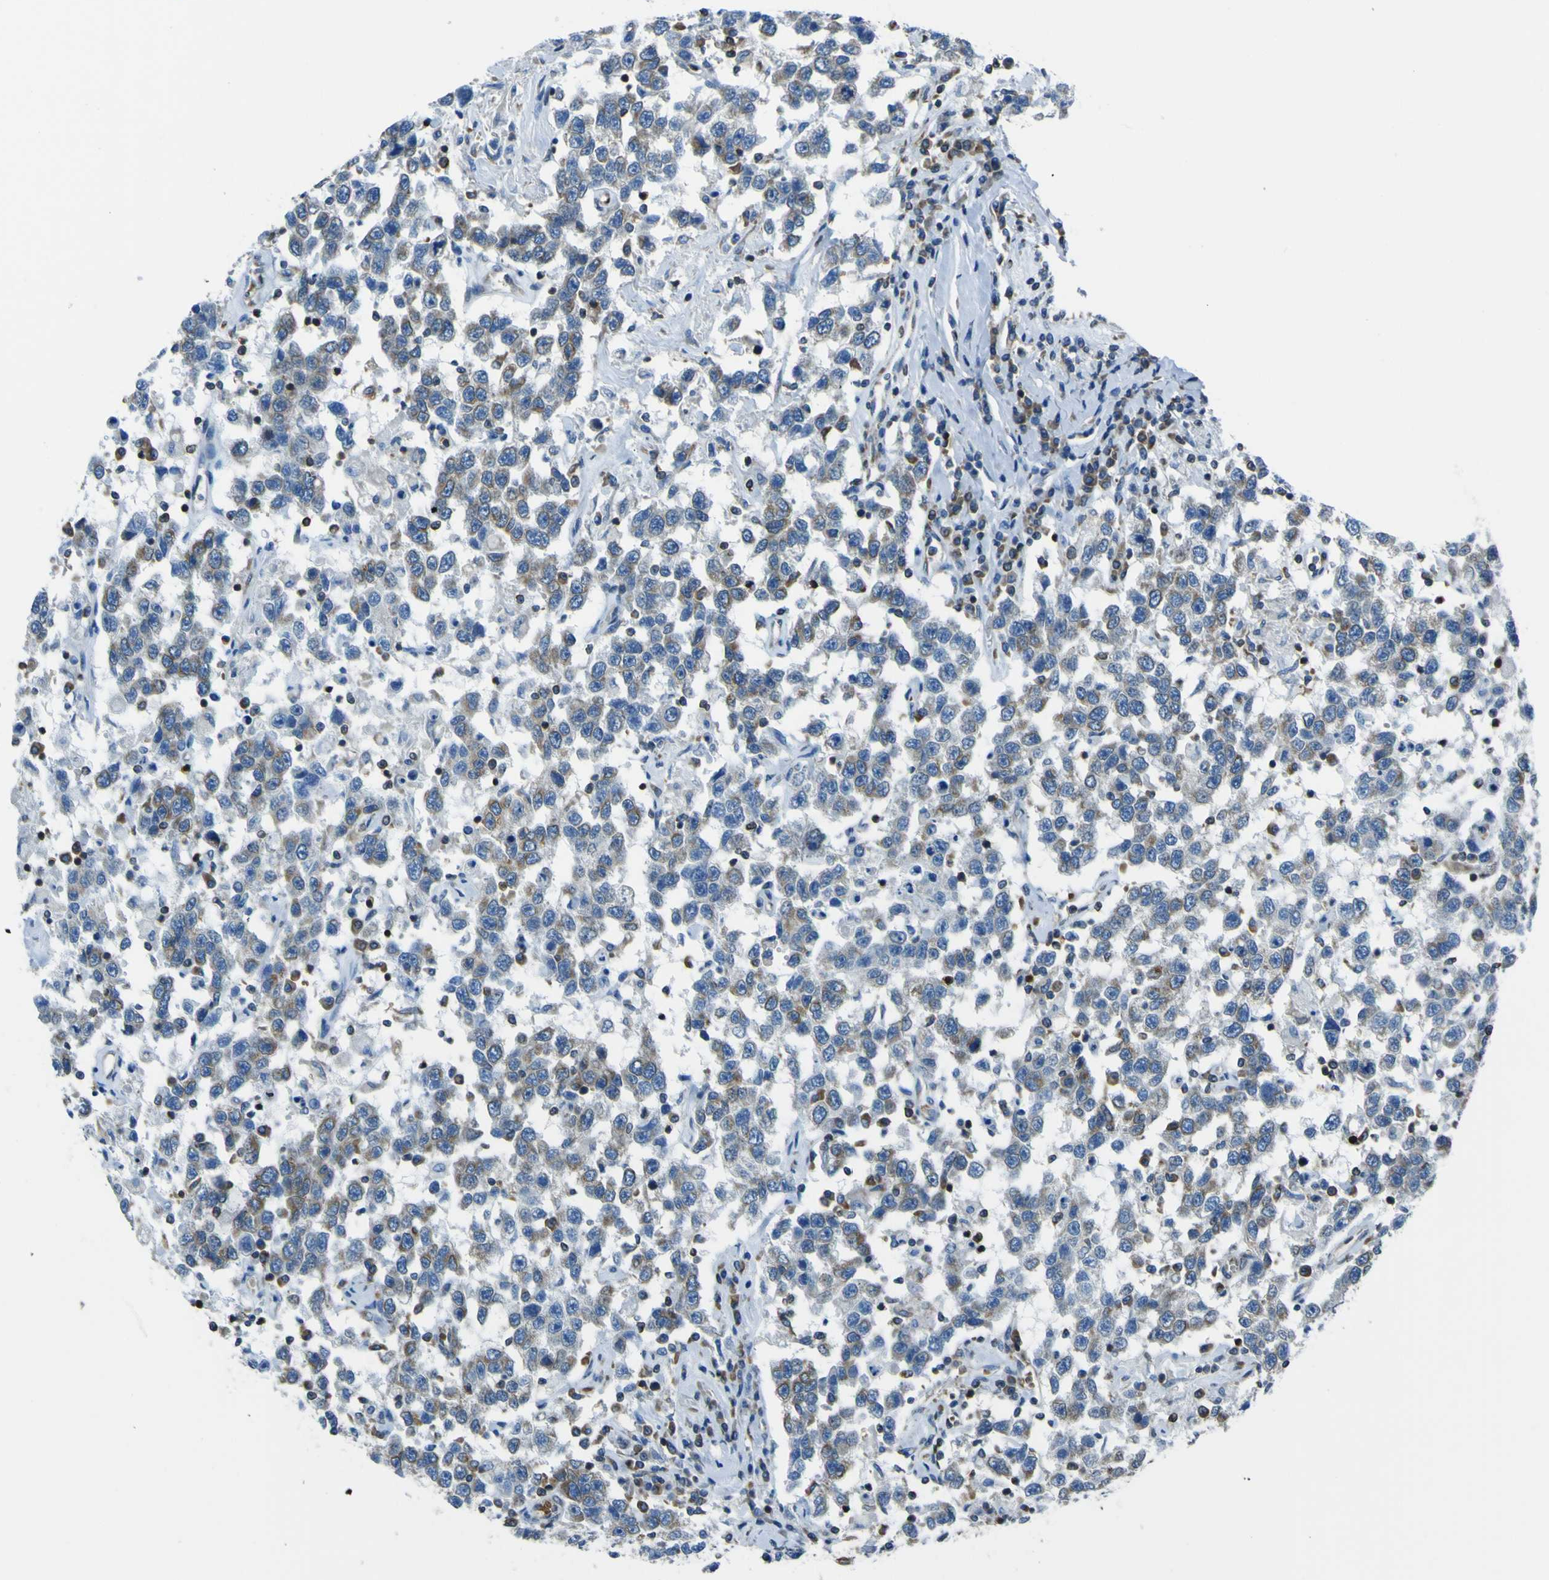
{"staining": {"intensity": "moderate", "quantity": "25%-75%", "location": "cytoplasmic/membranous"}, "tissue": "testis cancer", "cell_type": "Tumor cells", "image_type": "cancer", "snomed": [{"axis": "morphology", "description": "Seminoma, NOS"}, {"axis": "topography", "description": "Testis"}], "caption": "A high-resolution histopathology image shows IHC staining of seminoma (testis), which shows moderate cytoplasmic/membranous staining in approximately 25%-75% of tumor cells.", "gene": "STIM1", "patient": {"sex": "male", "age": 41}}